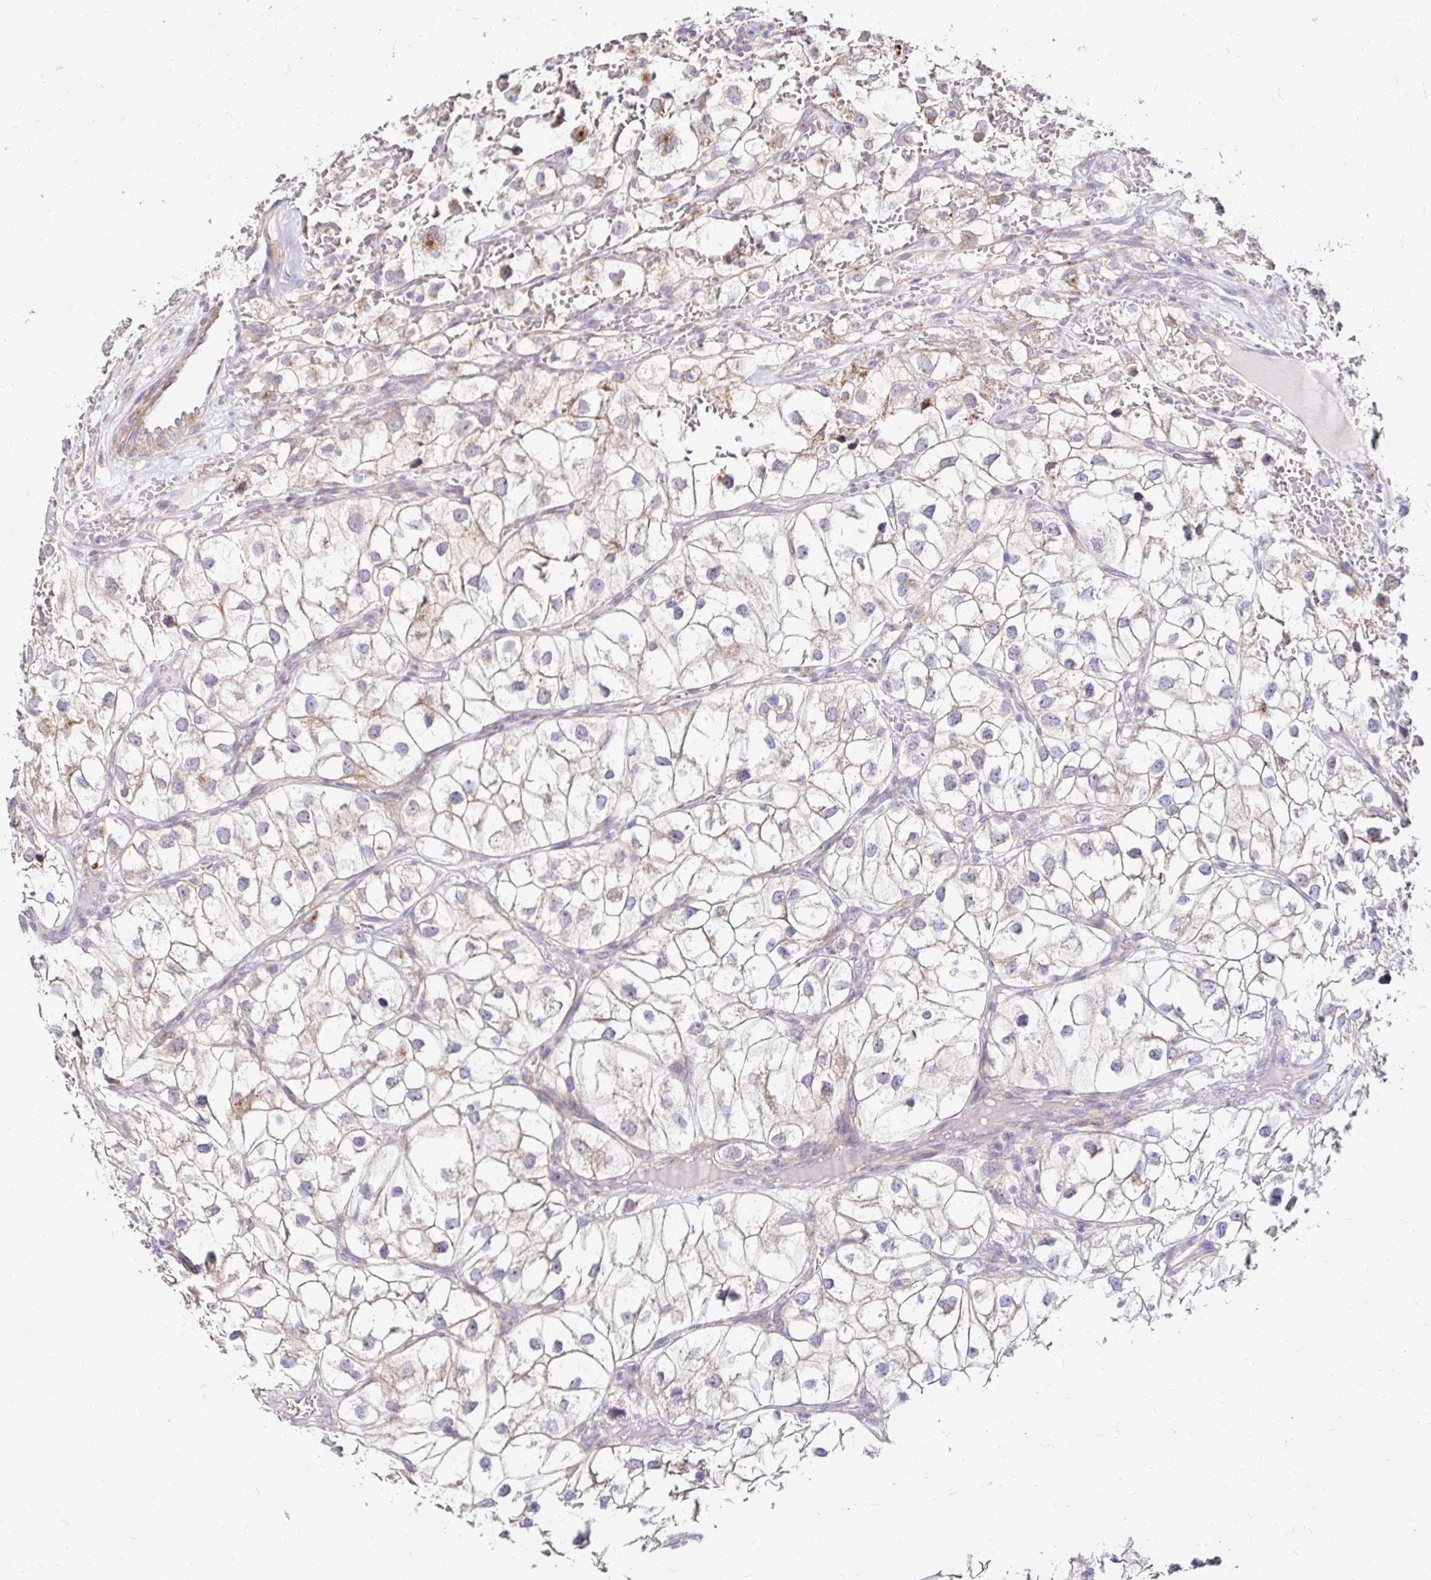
{"staining": {"intensity": "weak", "quantity": "<25%", "location": "cytoplasmic/membranous"}, "tissue": "renal cancer", "cell_type": "Tumor cells", "image_type": "cancer", "snomed": [{"axis": "morphology", "description": "Adenocarcinoma, NOS"}, {"axis": "topography", "description": "Kidney"}], "caption": "Immunohistochemical staining of human renal cancer (adenocarcinoma) displays no significant expression in tumor cells. Brightfield microscopy of IHC stained with DAB (3,3'-diaminobenzidine) (brown) and hematoxylin (blue), captured at high magnification.", "gene": "PRIMA1", "patient": {"sex": "male", "age": 59}}